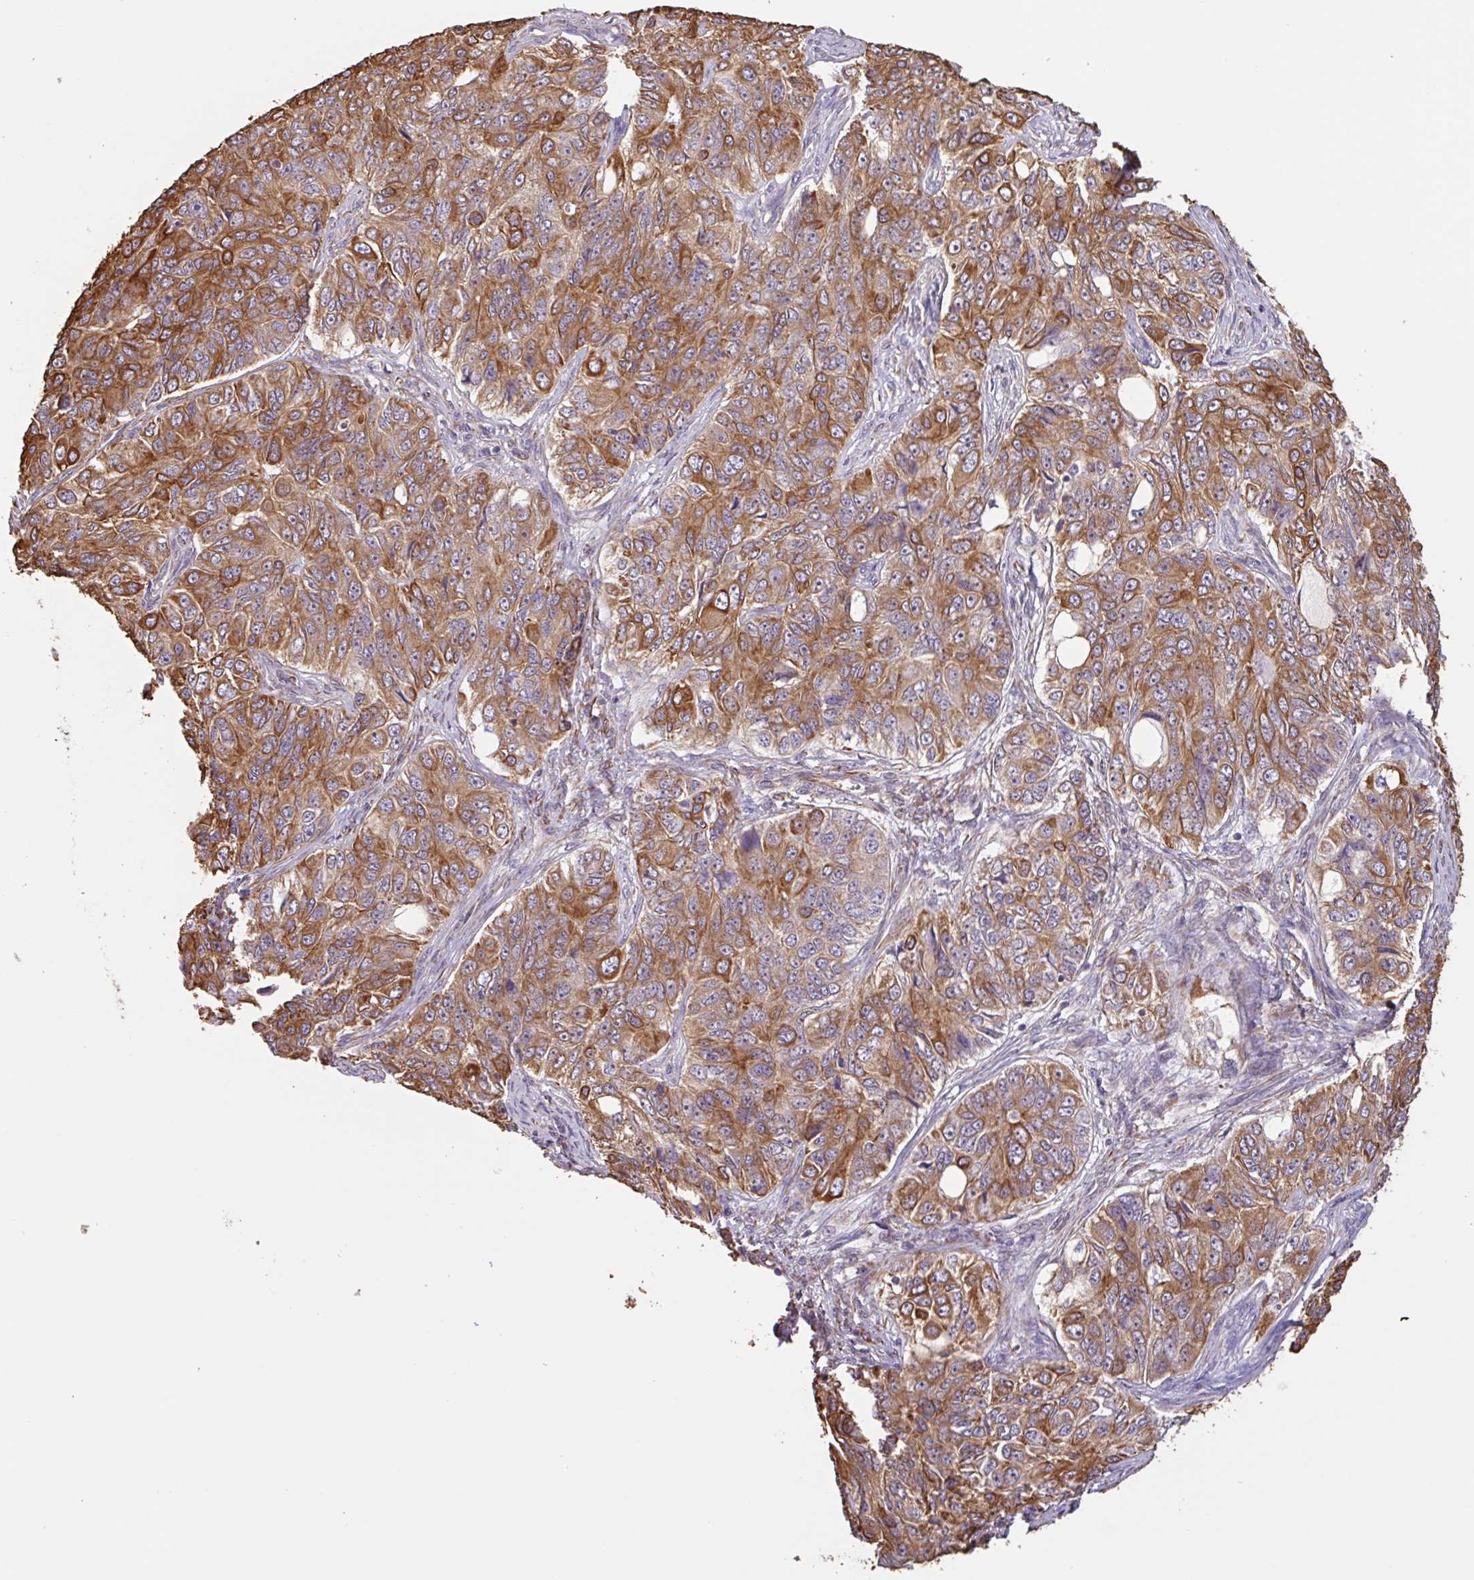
{"staining": {"intensity": "moderate", "quantity": ">75%", "location": "cytoplasmic/membranous"}, "tissue": "ovarian cancer", "cell_type": "Tumor cells", "image_type": "cancer", "snomed": [{"axis": "morphology", "description": "Carcinoma, endometroid"}, {"axis": "topography", "description": "Ovary"}], "caption": "Endometroid carcinoma (ovarian) tissue displays moderate cytoplasmic/membranous expression in approximately >75% of tumor cells, visualized by immunohistochemistry. (DAB IHC, brown staining for protein, blue staining for nuclei).", "gene": "ZNF790", "patient": {"sex": "female", "age": 51}}